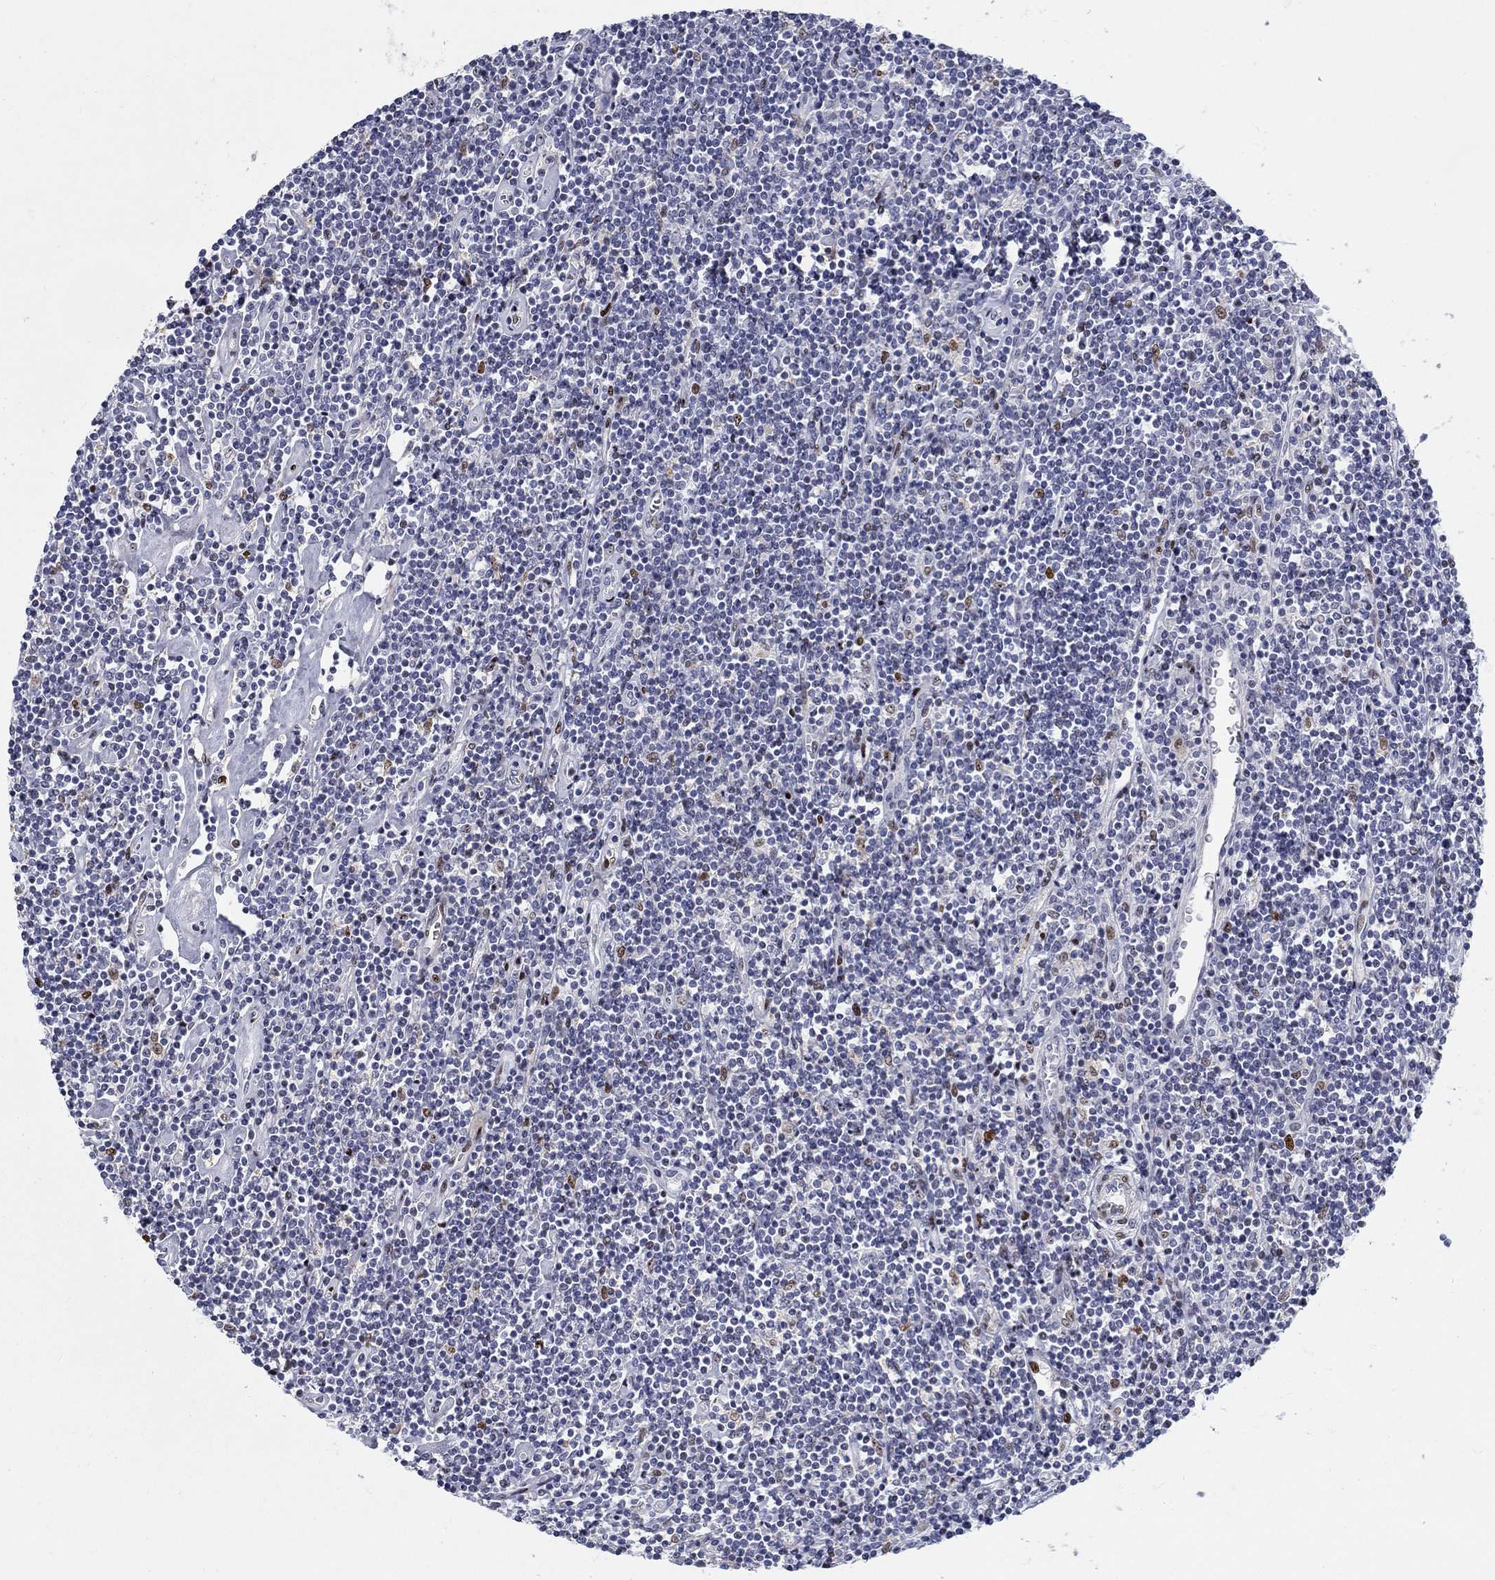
{"staining": {"intensity": "strong", "quantity": "<25%", "location": "nuclear"}, "tissue": "lymphoma", "cell_type": "Tumor cells", "image_type": "cancer", "snomed": [{"axis": "morphology", "description": "Hodgkin's disease, NOS"}, {"axis": "topography", "description": "Lymph node"}], "caption": "Immunohistochemistry staining of Hodgkin's disease, which exhibits medium levels of strong nuclear positivity in about <25% of tumor cells indicating strong nuclear protein expression. The staining was performed using DAB (brown) for protein detection and nuclei were counterstained in hematoxylin (blue).", "gene": "RAPGEF5", "patient": {"sex": "male", "age": 40}}